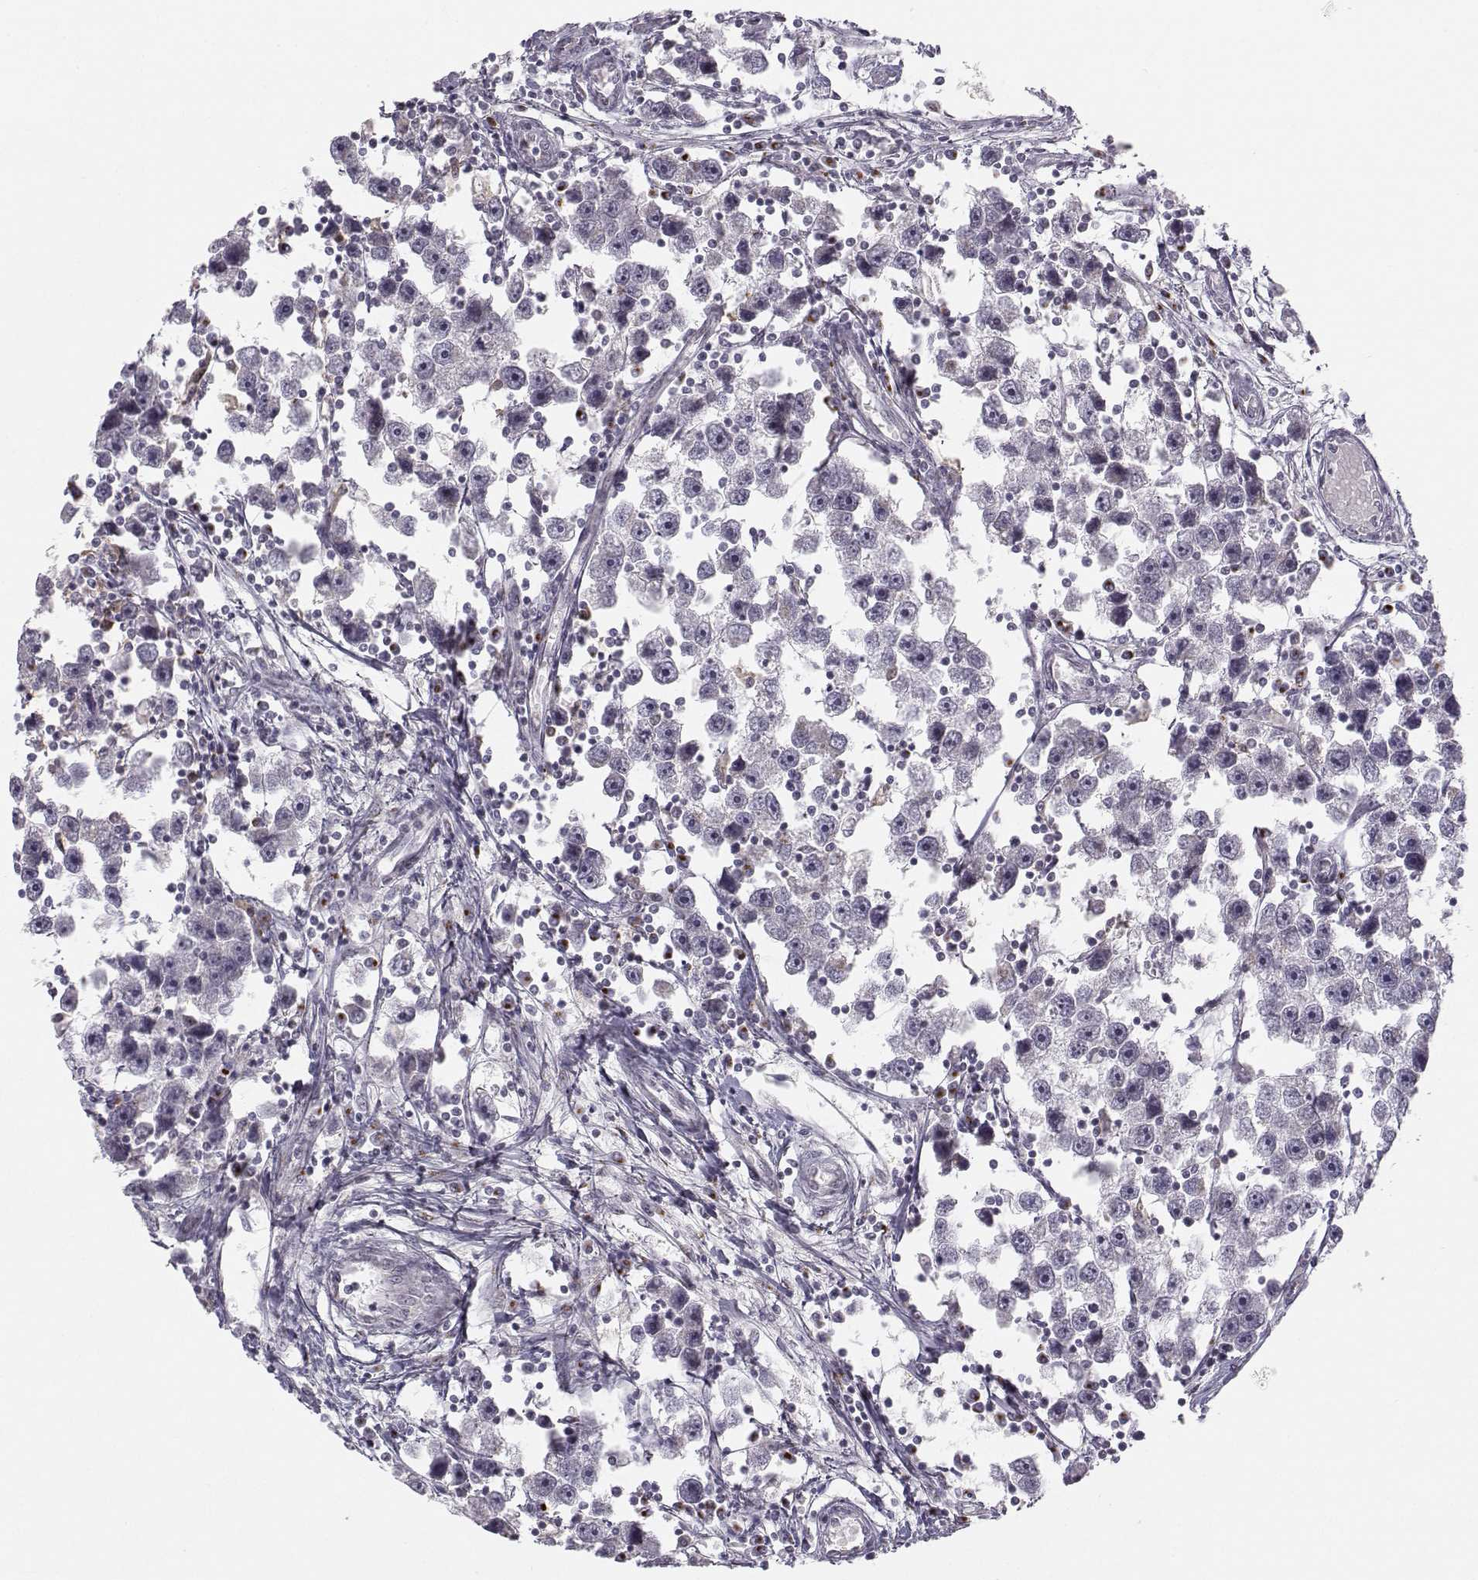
{"staining": {"intensity": "negative", "quantity": "none", "location": "none"}, "tissue": "testis cancer", "cell_type": "Tumor cells", "image_type": "cancer", "snomed": [{"axis": "morphology", "description": "Seminoma, NOS"}, {"axis": "topography", "description": "Testis"}], "caption": "IHC micrograph of human testis cancer stained for a protein (brown), which demonstrates no positivity in tumor cells.", "gene": "HTR7", "patient": {"sex": "male", "age": 30}}